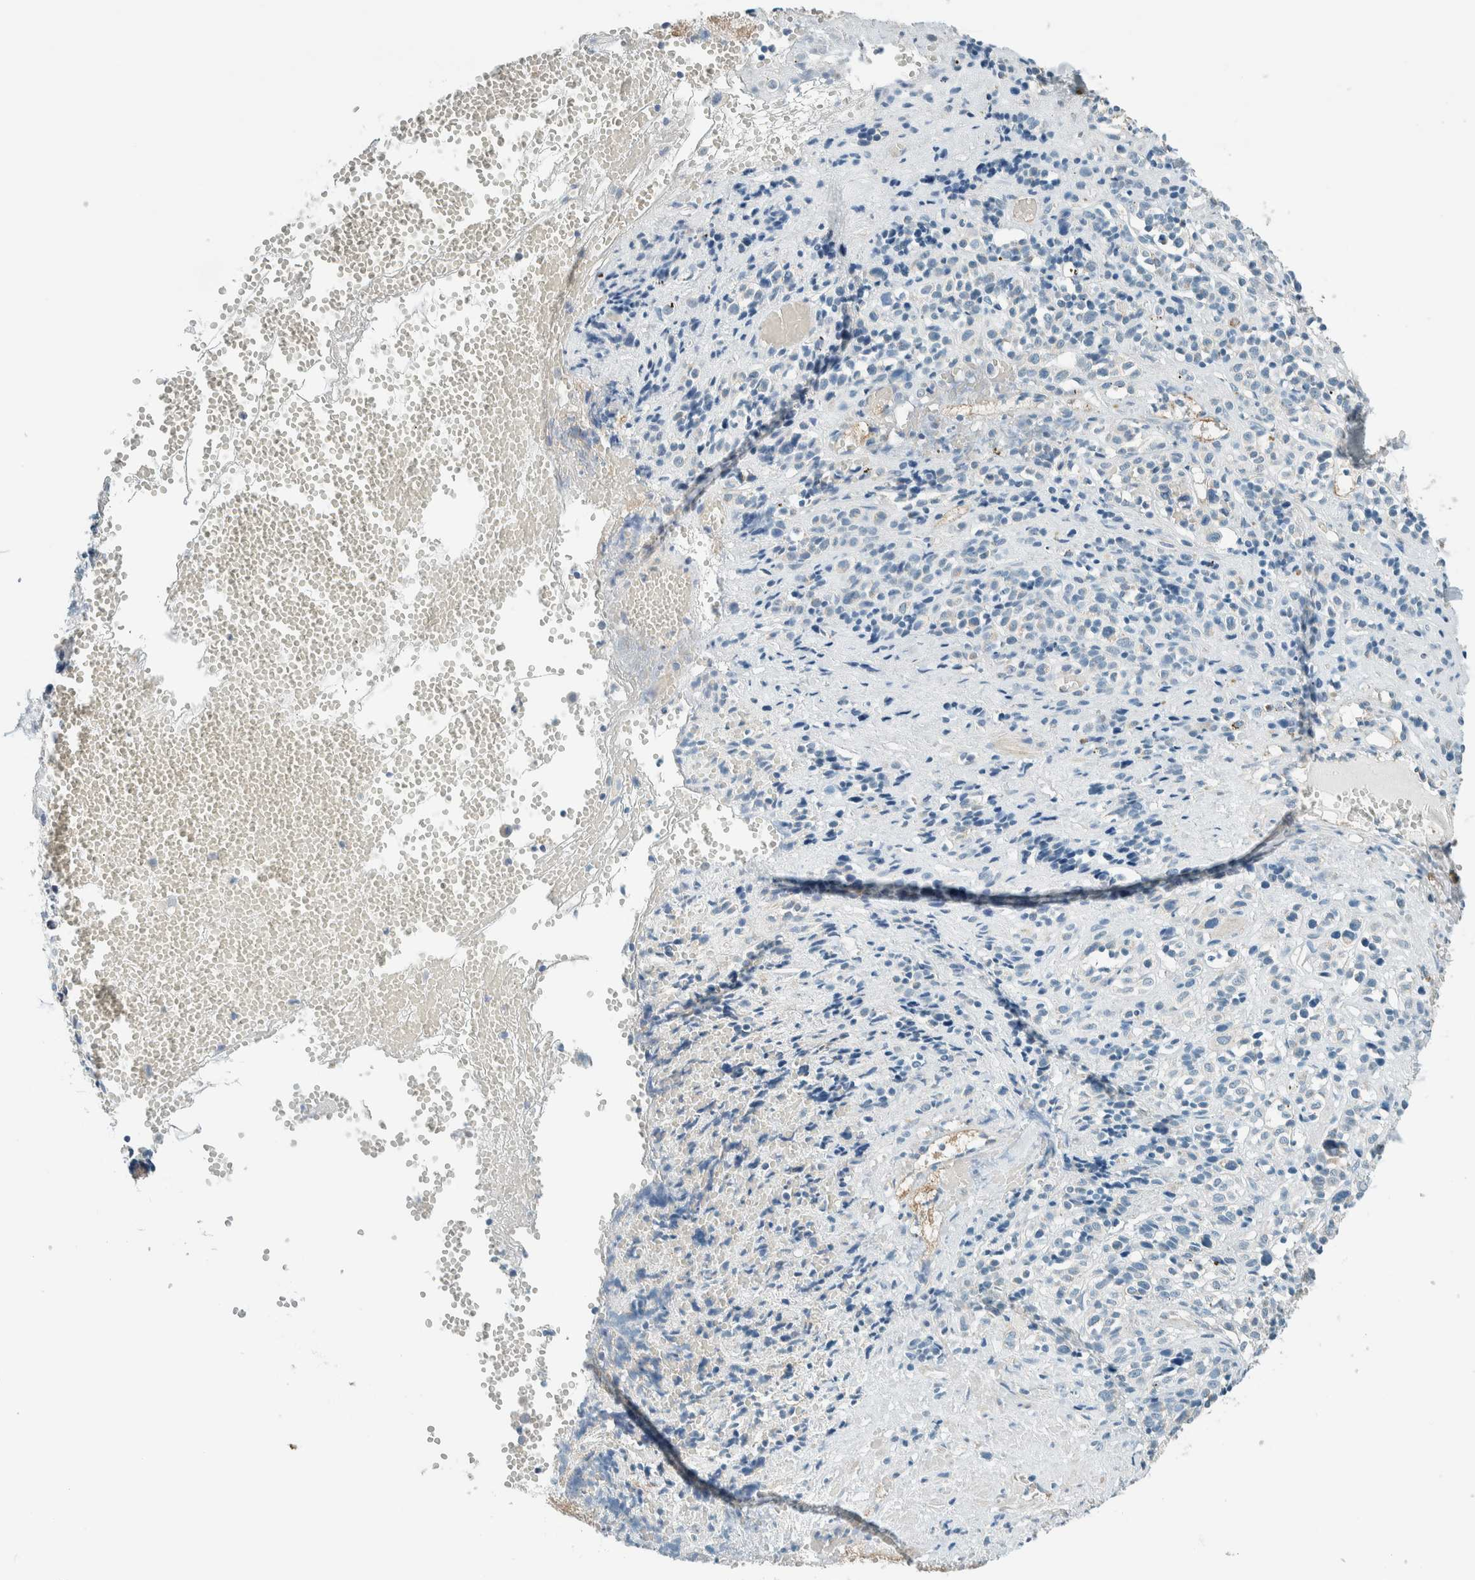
{"staining": {"intensity": "negative", "quantity": "none", "location": "none"}, "tissue": "melanoma", "cell_type": "Tumor cells", "image_type": "cancer", "snomed": [{"axis": "morphology", "description": "Malignant melanoma, Metastatic site"}, {"axis": "topography", "description": "Skin"}], "caption": "The image demonstrates no staining of tumor cells in melanoma.", "gene": "SLFN12", "patient": {"sex": "female", "age": 74}}